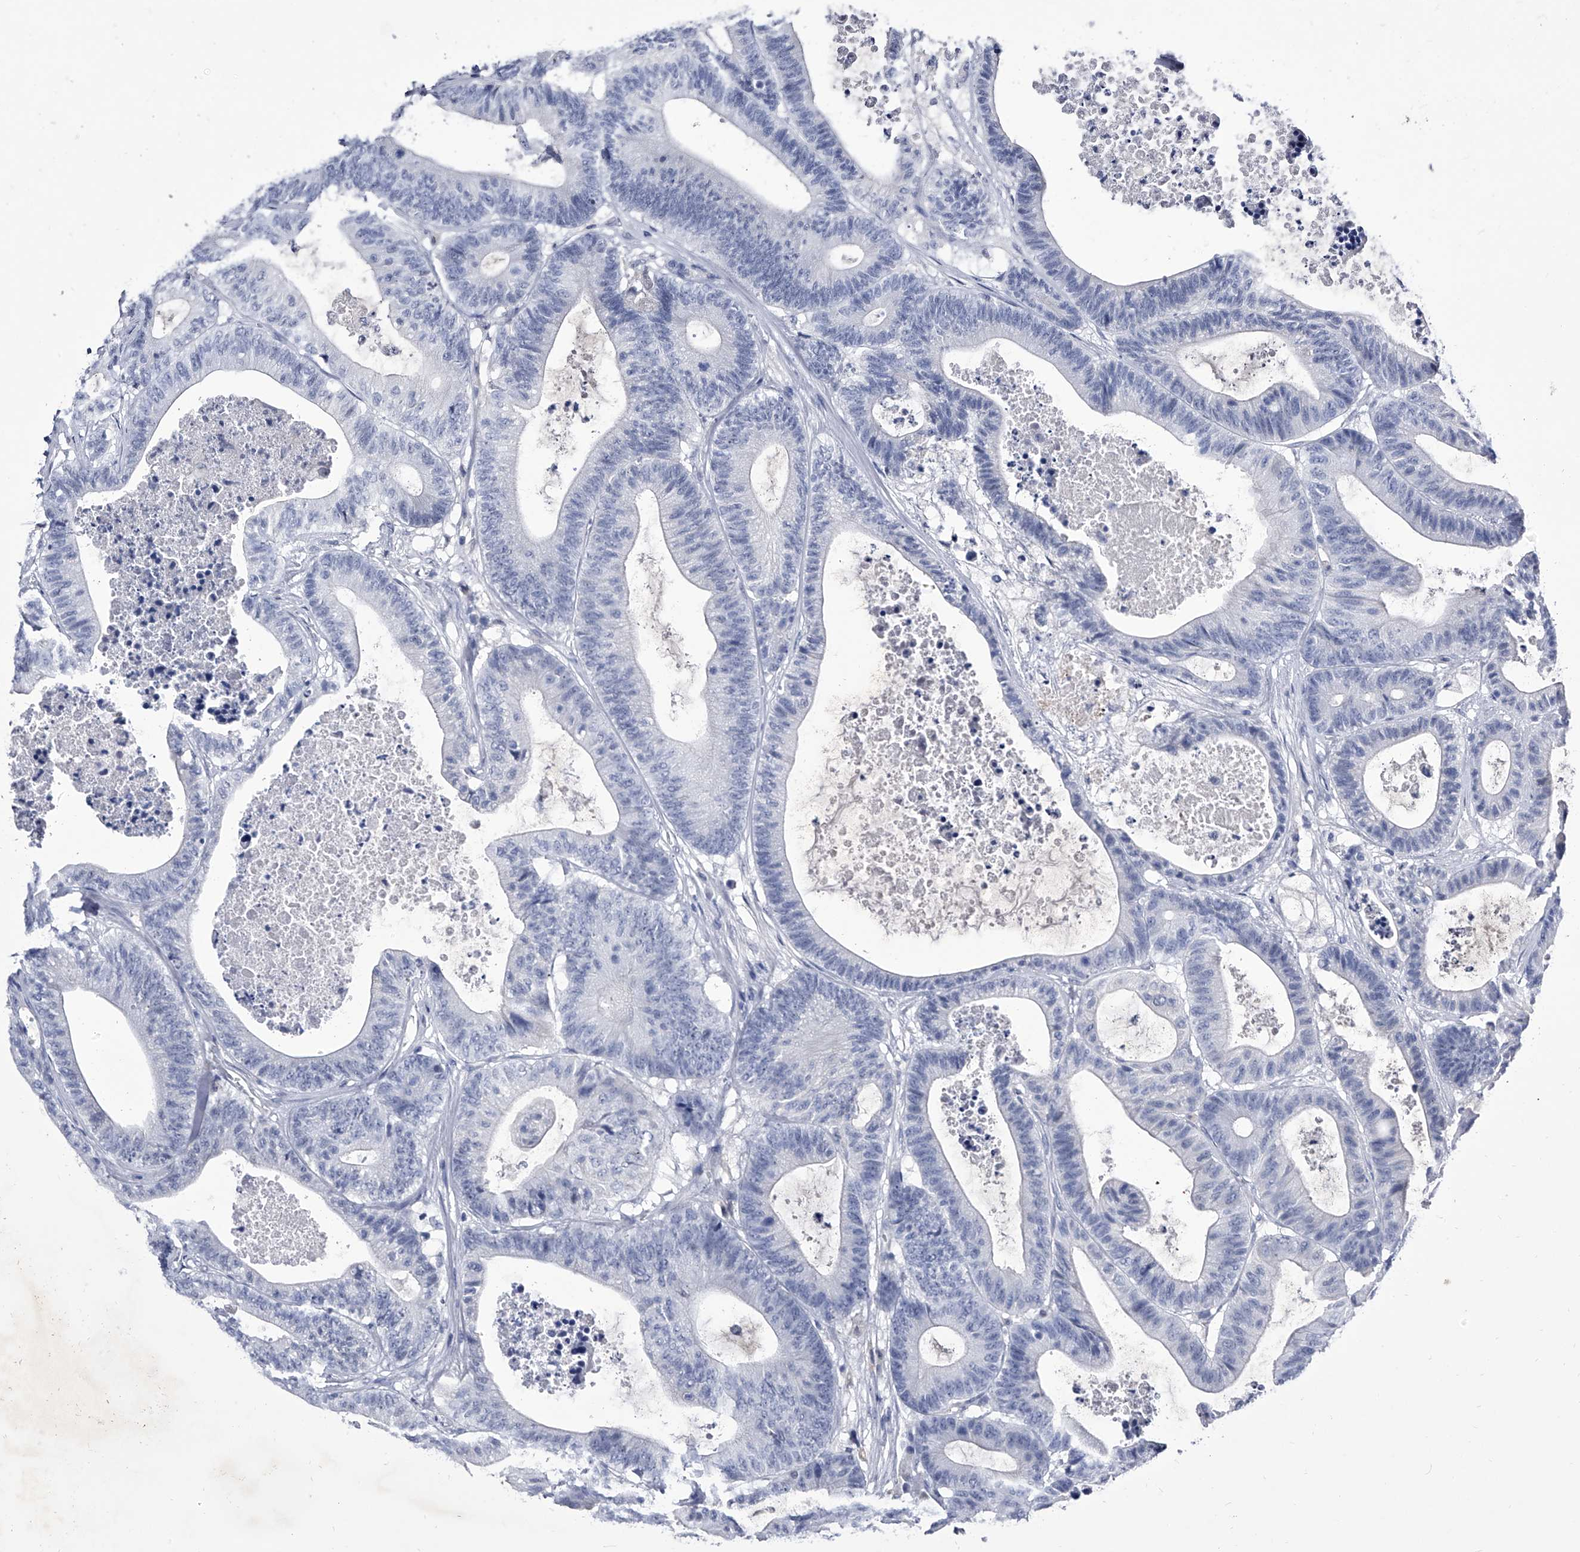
{"staining": {"intensity": "negative", "quantity": "none", "location": "none"}, "tissue": "colorectal cancer", "cell_type": "Tumor cells", "image_type": "cancer", "snomed": [{"axis": "morphology", "description": "Adenocarcinoma, NOS"}, {"axis": "topography", "description": "Colon"}], "caption": "Tumor cells are negative for protein expression in human colorectal cancer.", "gene": "CRISP2", "patient": {"sex": "female", "age": 84}}